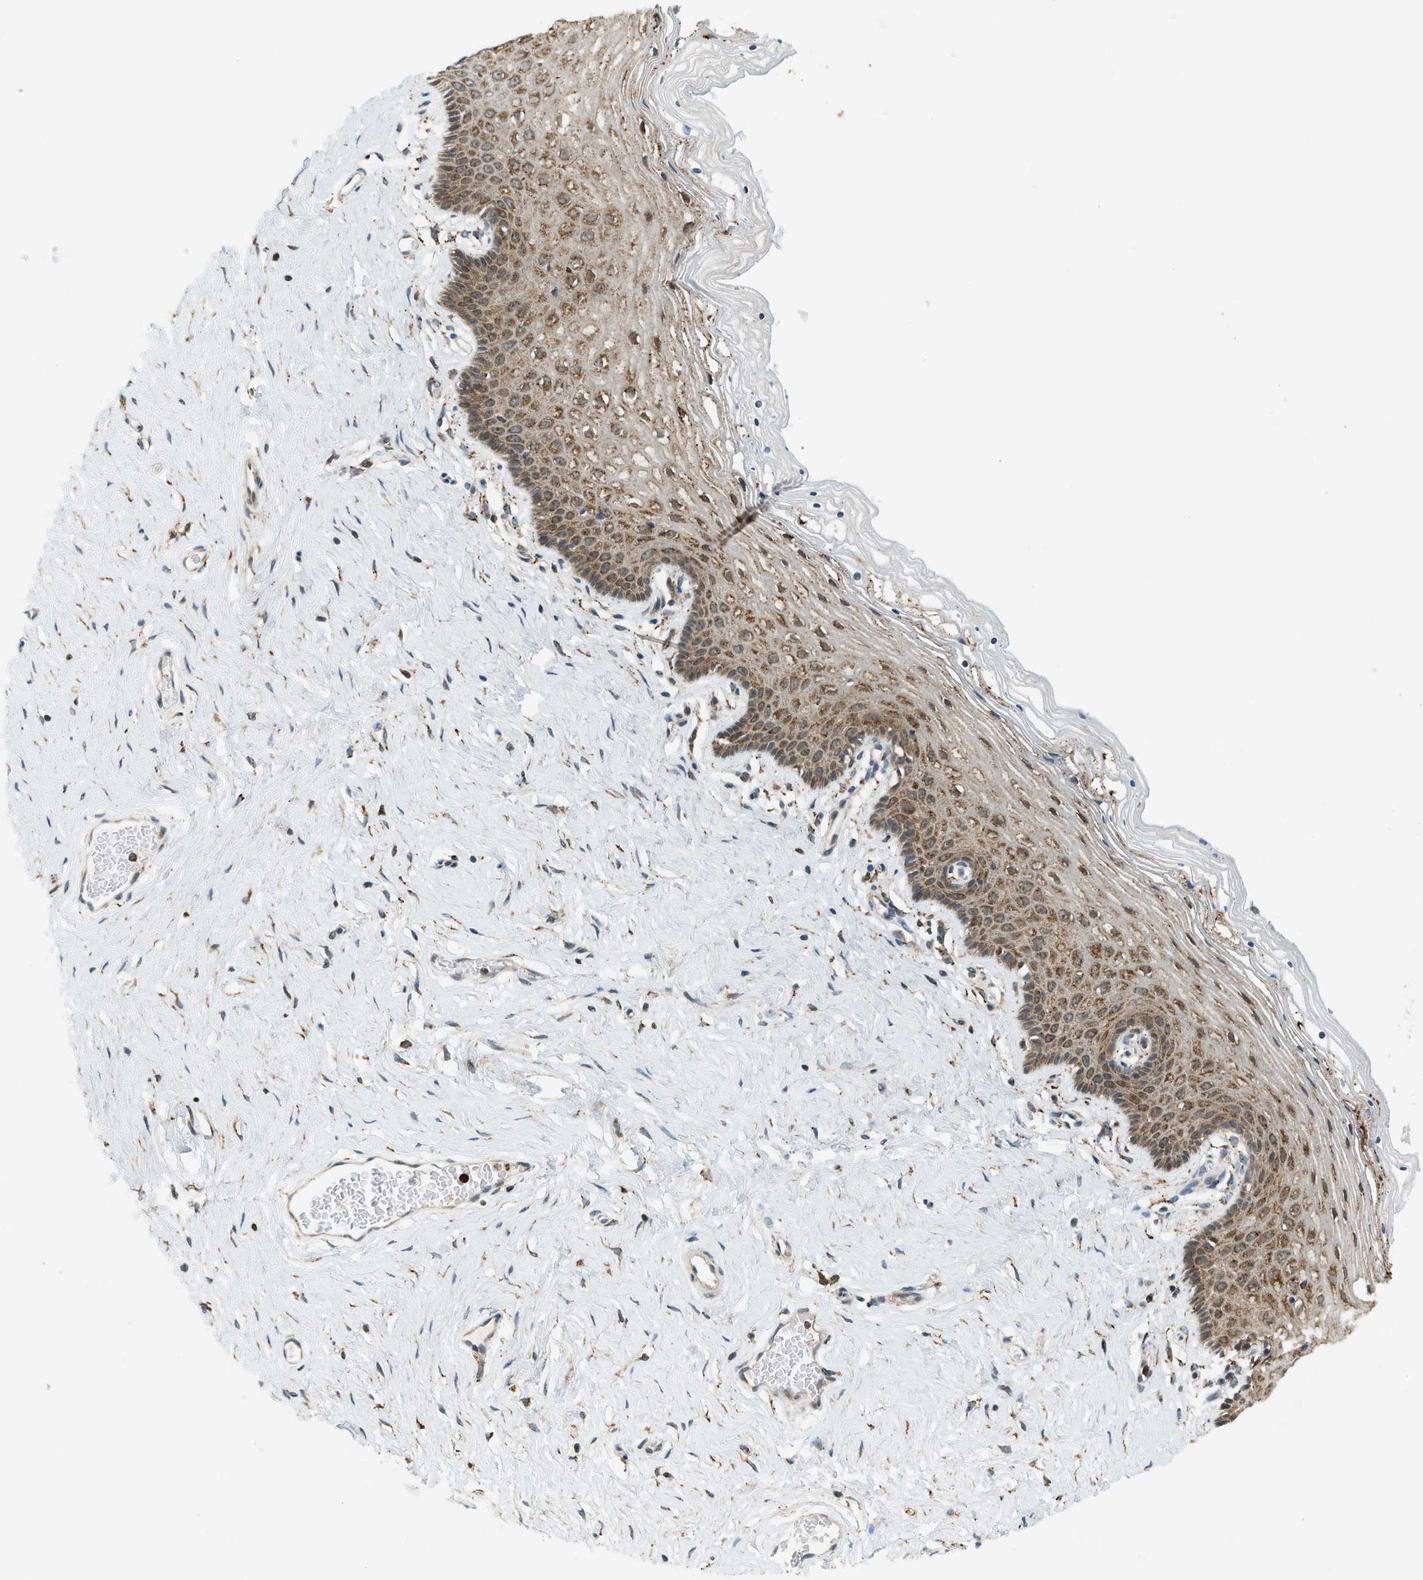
{"staining": {"intensity": "moderate", "quantity": ">75%", "location": "cytoplasmic/membranous,nuclear"}, "tissue": "vagina", "cell_type": "Squamous epithelial cells", "image_type": "normal", "snomed": [{"axis": "morphology", "description": "Normal tissue, NOS"}, {"axis": "topography", "description": "Vagina"}], "caption": "Moderate cytoplasmic/membranous,nuclear positivity is identified in about >75% of squamous epithelial cells in benign vagina. Immunohistochemistry (ihc) stains the protein of interest in brown and the nuclei are stained blue.", "gene": "SEMA4D", "patient": {"sex": "female", "age": 32}}